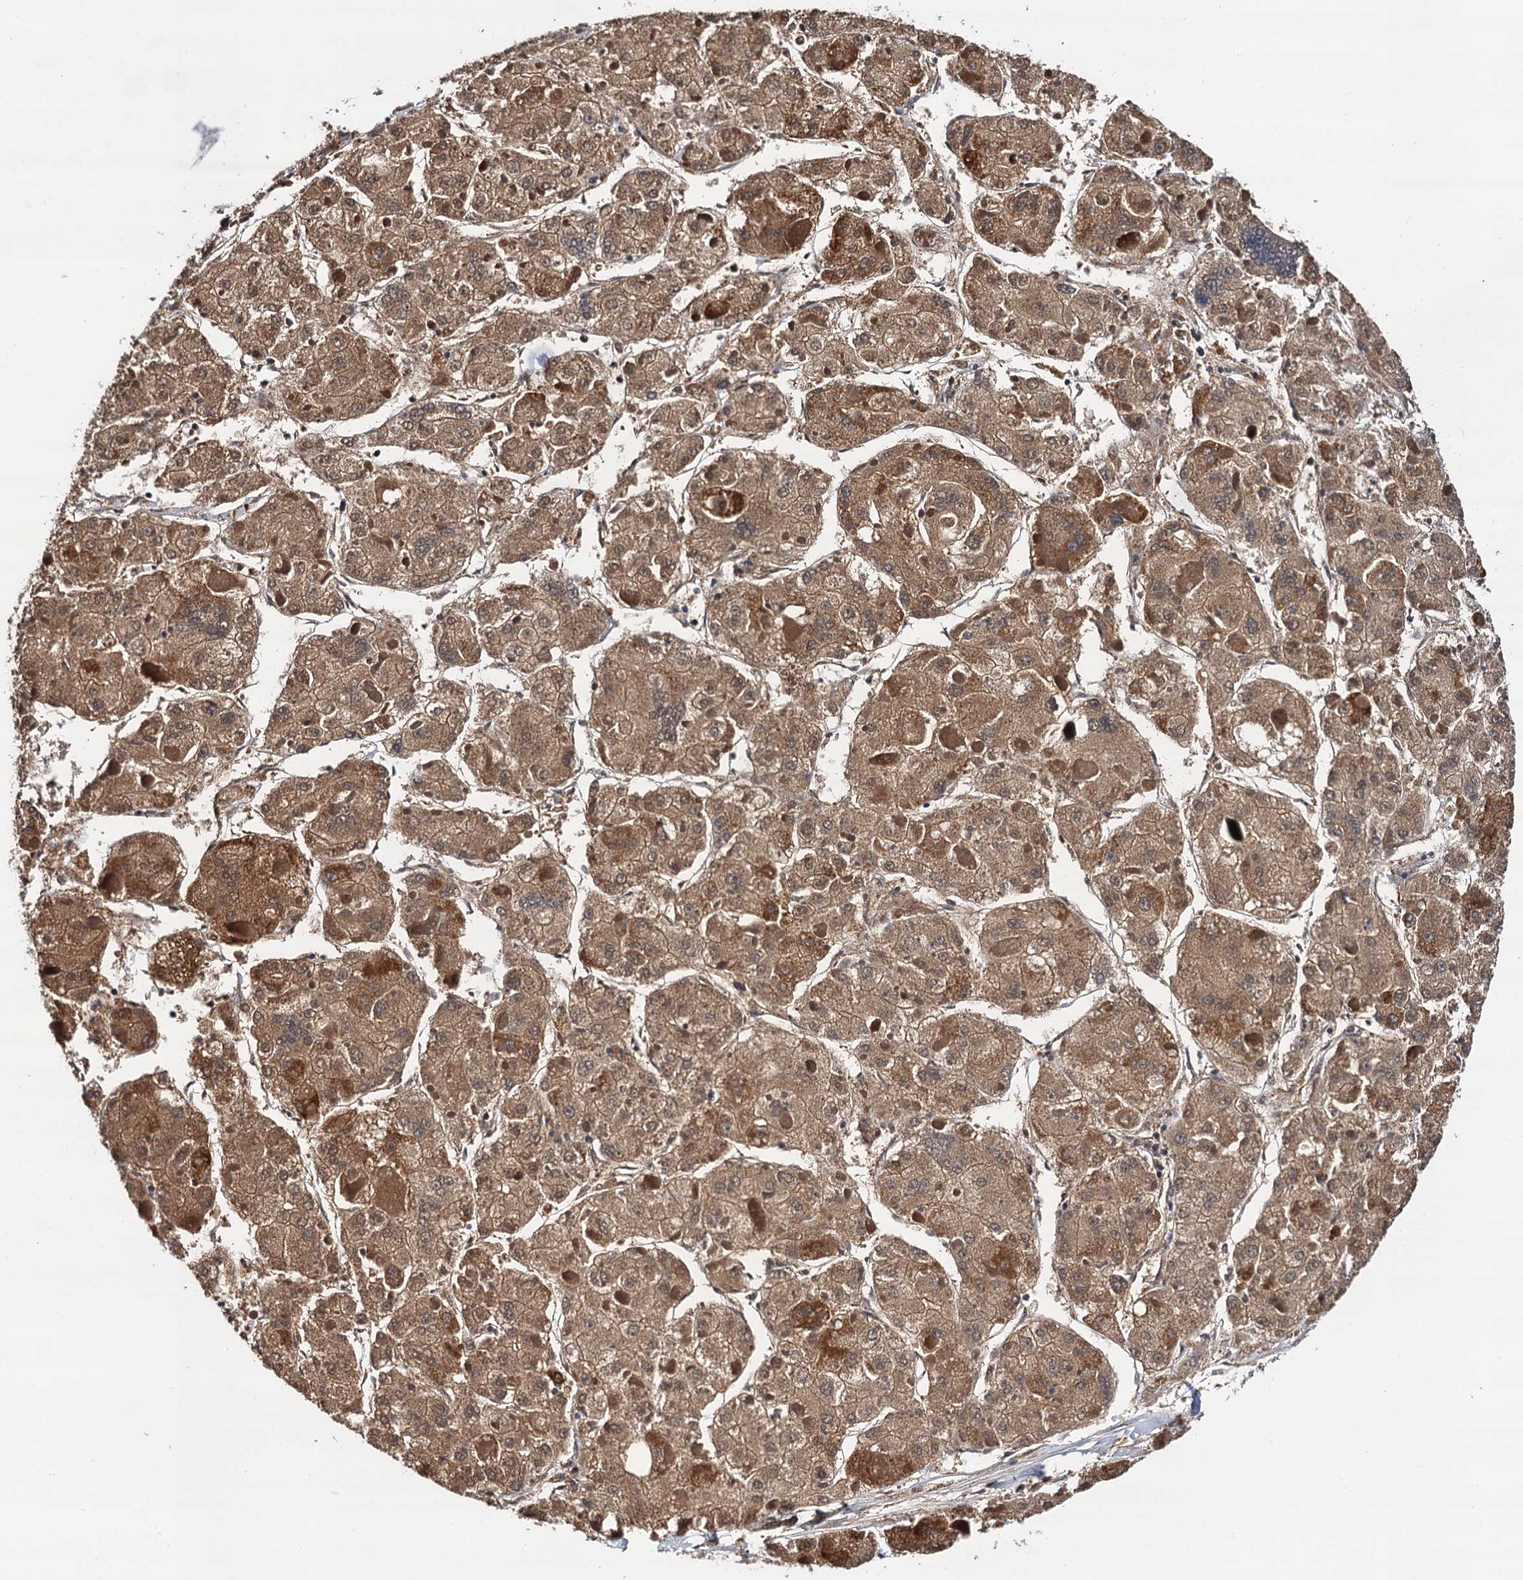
{"staining": {"intensity": "moderate", "quantity": ">75%", "location": "cytoplasmic/membranous"}, "tissue": "liver cancer", "cell_type": "Tumor cells", "image_type": "cancer", "snomed": [{"axis": "morphology", "description": "Carcinoma, Hepatocellular, NOS"}, {"axis": "topography", "description": "Liver"}], "caption": "Tumor cells show medium levels of moderate cytoplasmic/membranous staining in about >75% of cells in liver hepatocellular carcinoma. The protein is shown in brown color, while the nuclei are stained blue.", "gene": "CMPK2", "patient": {"sex": "female", "age": 73}}